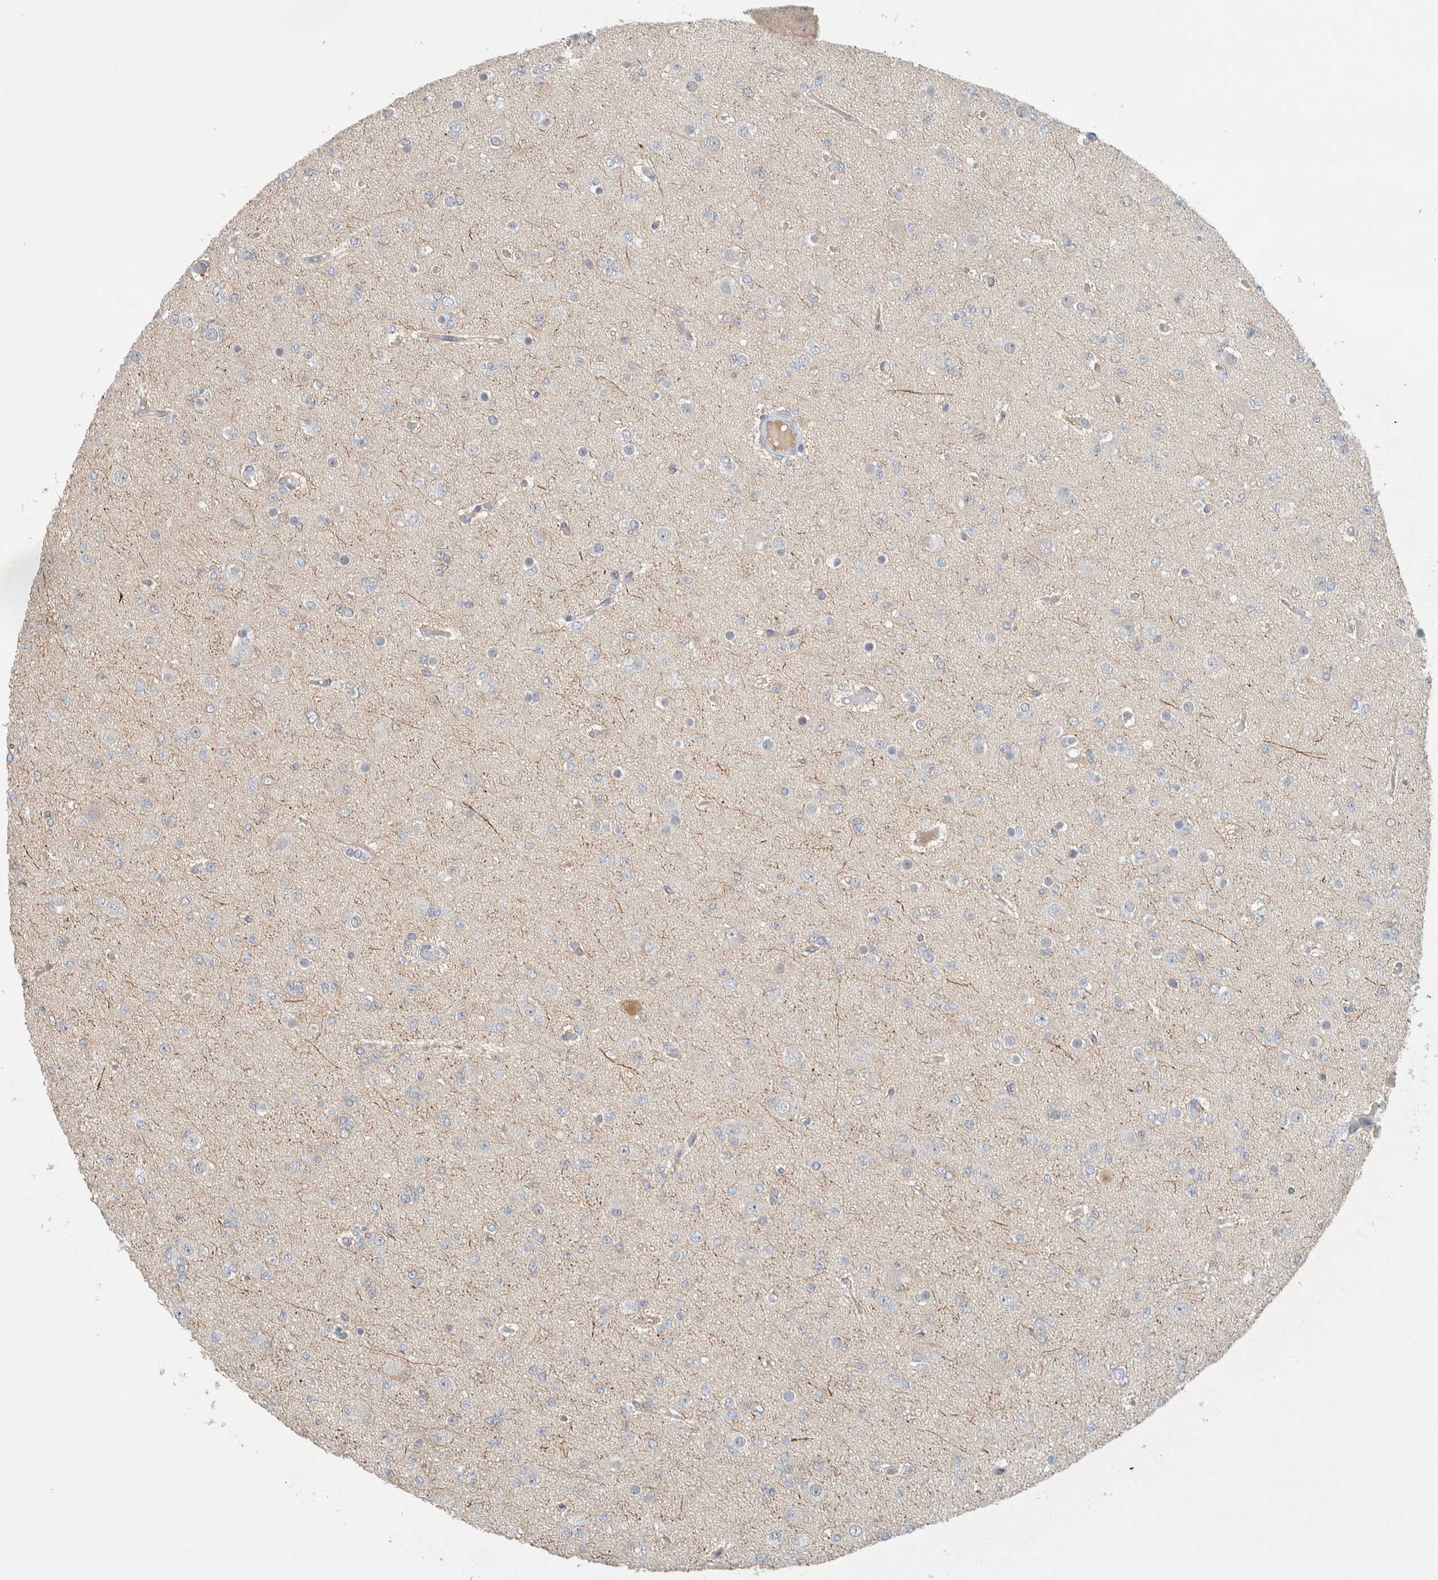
{"staining": {"intensity": "negative", "quantity": "none", "location": "none"}, "tissue": "glioma", "cell_type": "Tumor cells", "image_type": "cancer", "snomed": [{"axis": "morphology", "description": "Glioma, malignant, Low grade"}, {"axis": "topography", "description": "Brain"}], "caption": "High magnification brightfield microscopy of glioma stained with DAB (brown) and counterstained with hematoxylin (blue): tumor cells show no significant positivity.", "gene": "DEPTOR", "patient": {"sex": "female", "age": 22}}